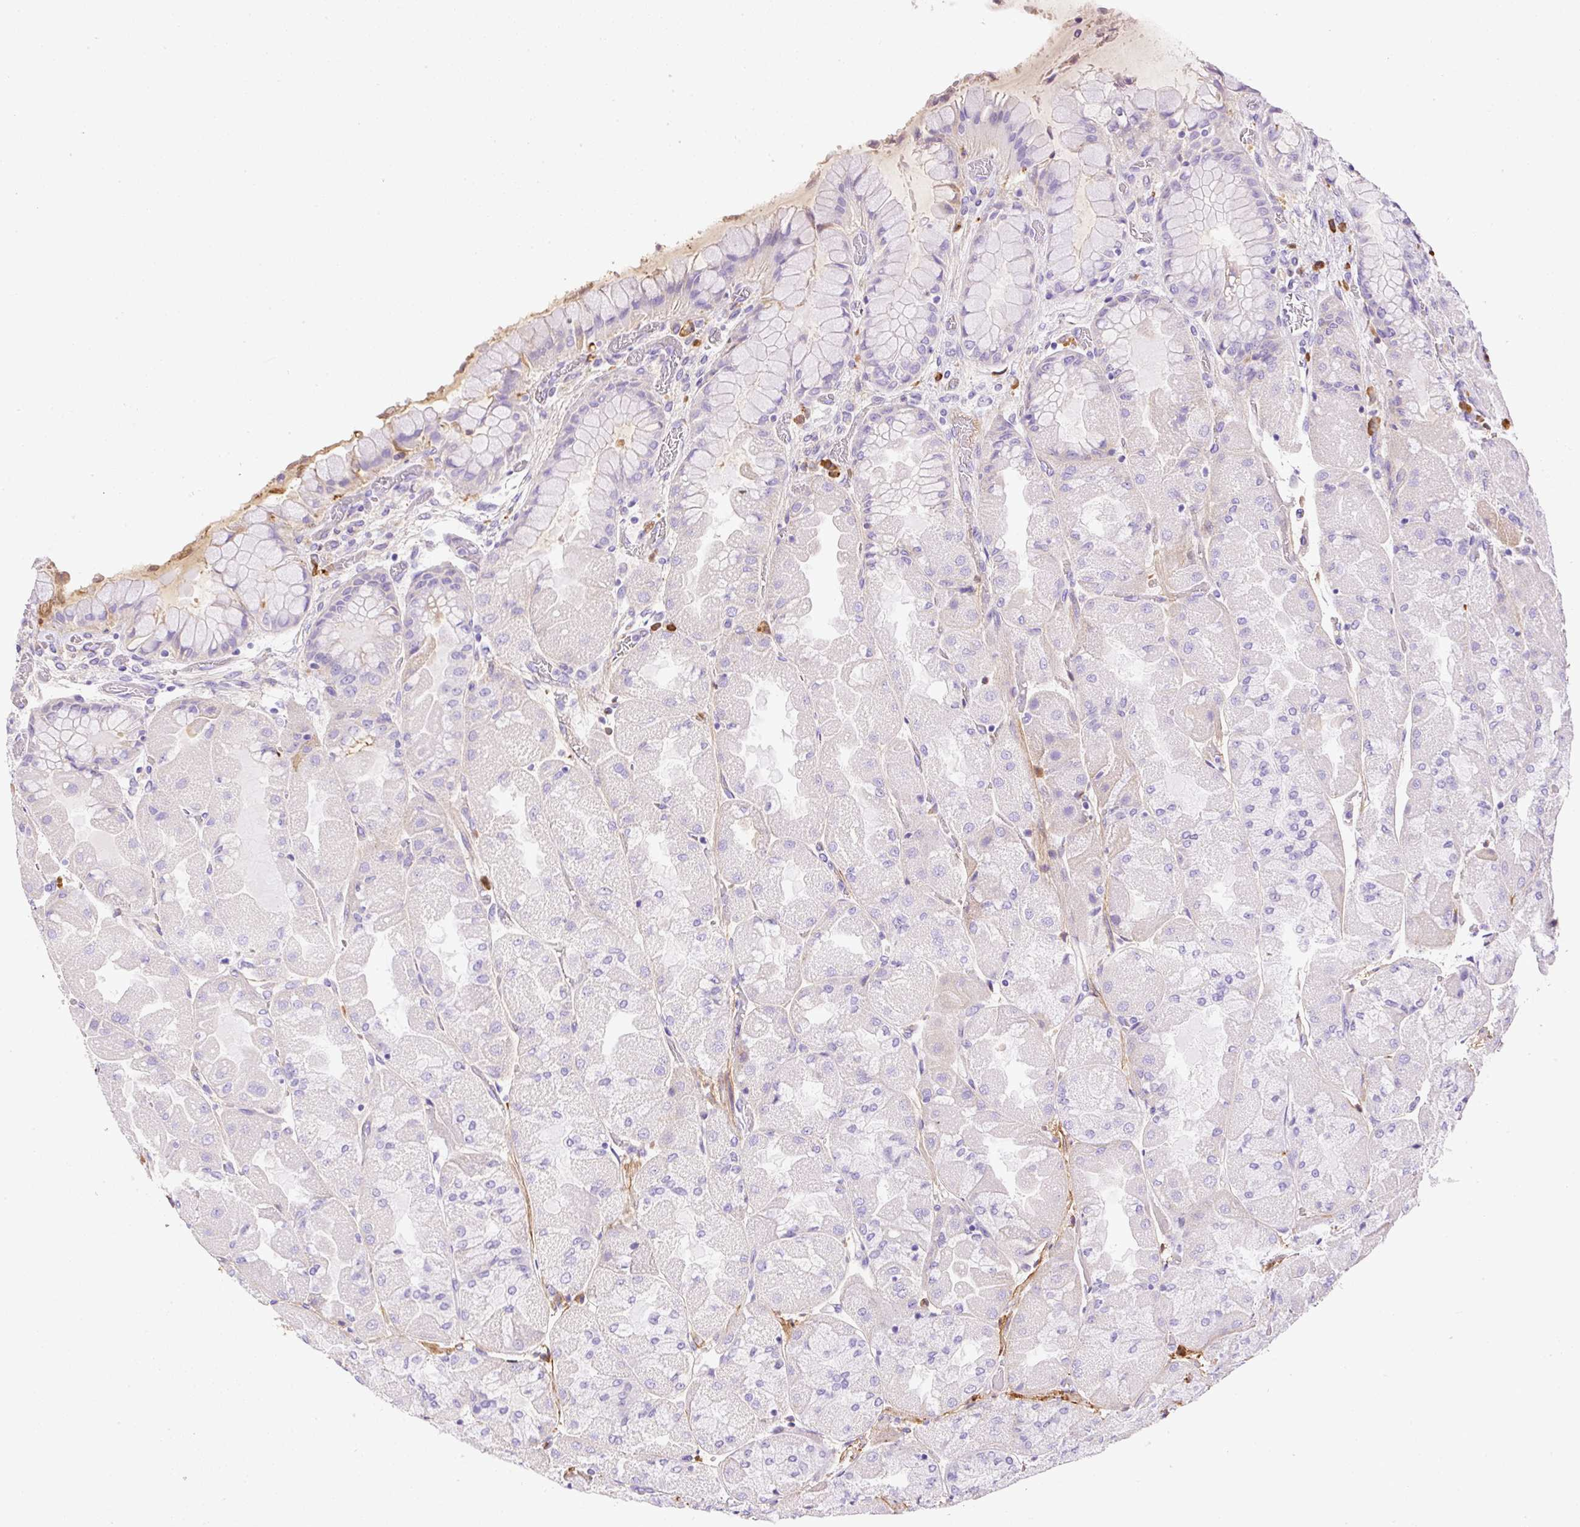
{"staining": {"intensity": "negative", "quantity": "none", "location": "none"}, "tissue": "stomach", "cell_type": "Glandular cells", "image_type": "normal", "snomed": [{"axis": "morphology", "description": "Normal tissue, NOS"}, {"axis": "topography", "description": "Stomach"}], "caption": "Glandular cells are negative for protein expression in benign human stomach. (DAB (3,3'-diaminobenzidine) immunohistochemistry (IHC), high magnification).", "gene": "APCS", "patient": {"sex": "female", "age": 61}}